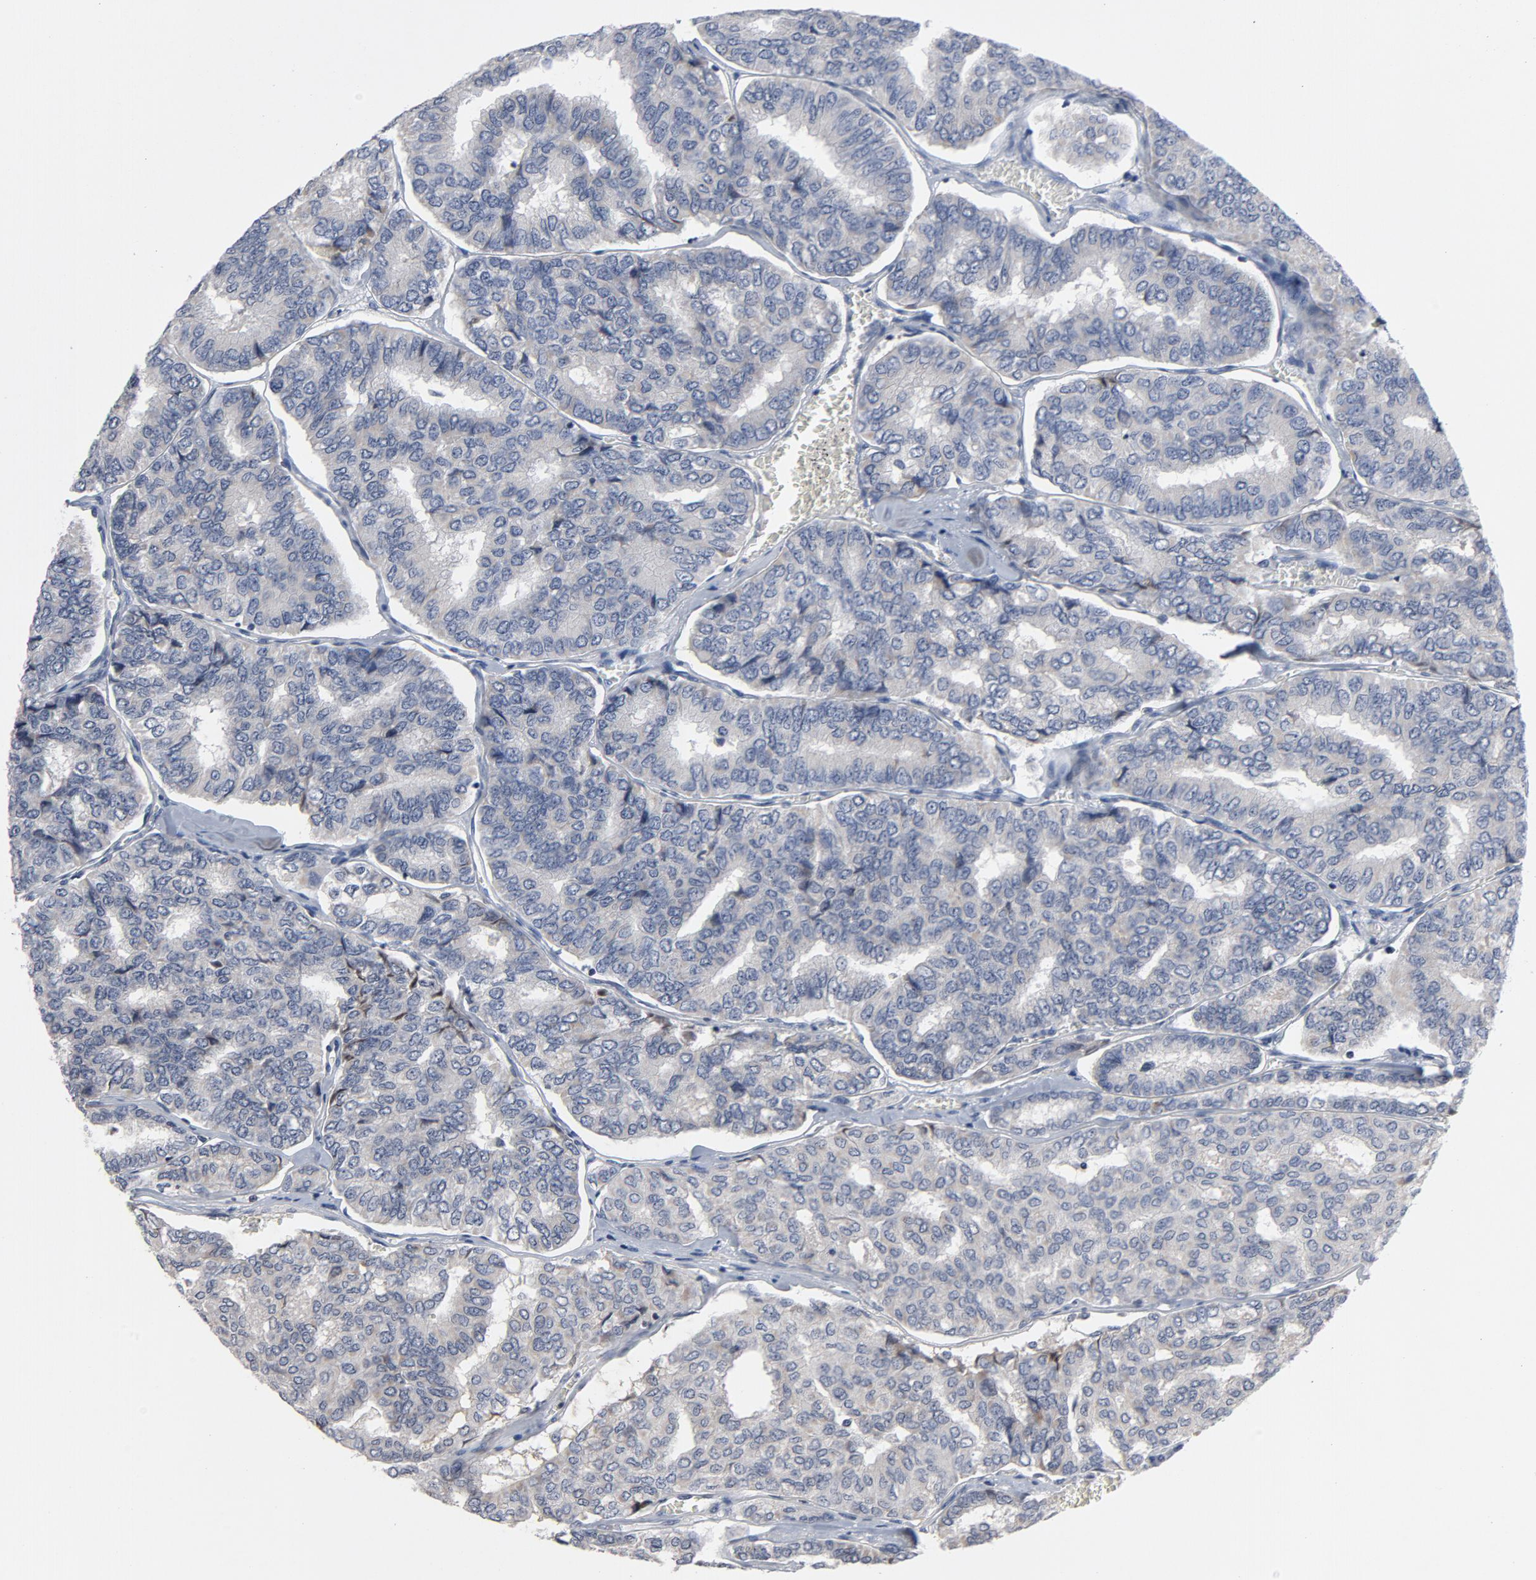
{"staining": {"intensity": "negative", "quantity": "none", "location": "none"}, "tissue": "thyroid cancer", "cell_type": "Tumor cells", "image_type": "cancer", "snomed": [{"axis": "morphology", "description": "Papillary adenocarcinoma, NOS"}, {"axis": "topography", "description": "Thyroid gland"}], "caption": "High magnification brightfield microscopy of papillary adenocarcinoma (thyroid) stained with DAB (brown) and counterstained with hematoxylin (blue): tumor cells show no significant staining.", "gene": "TCL1A", "patient": {"sex": "female", "age": 35}}